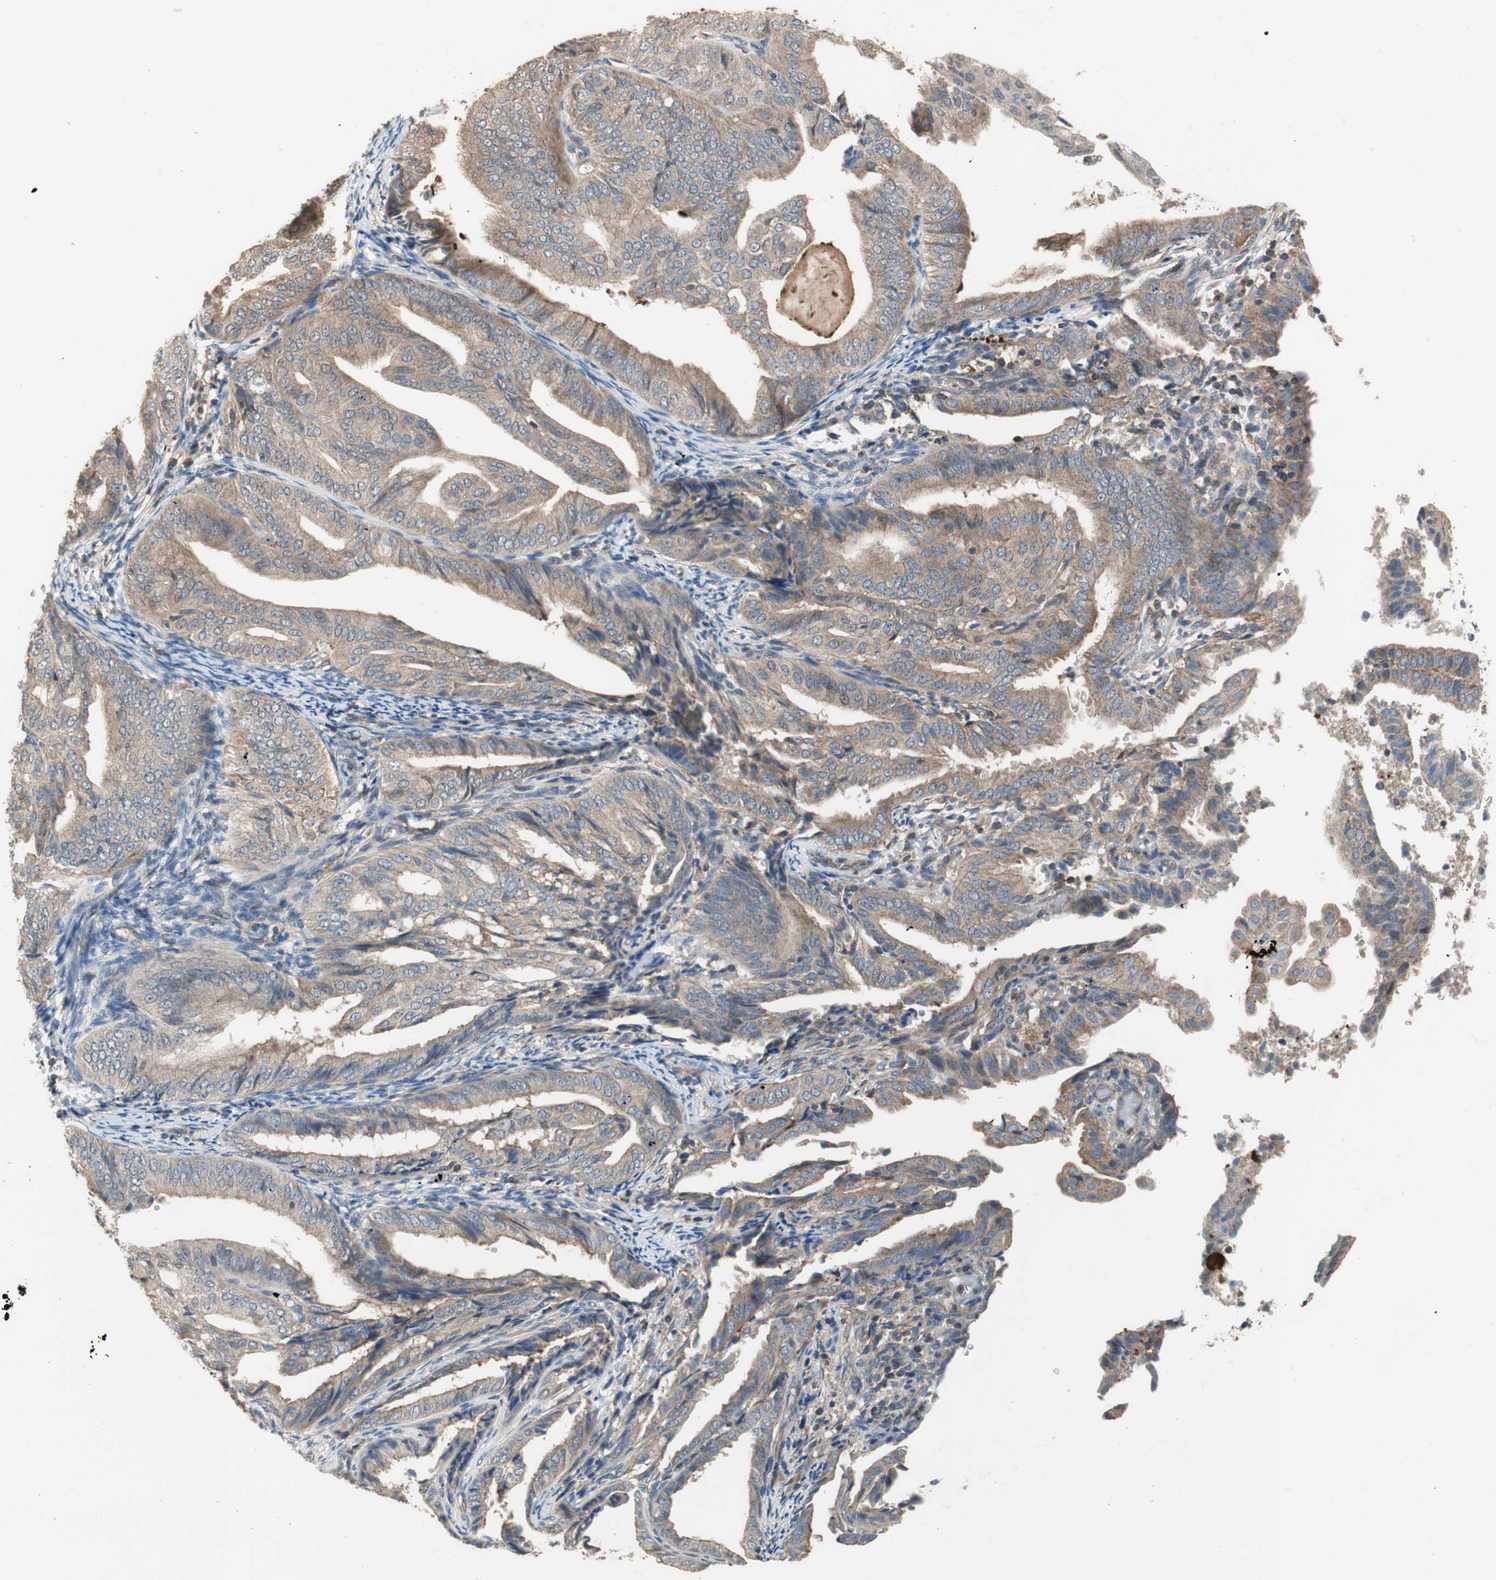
{"staining": {"intensity": "moderate", "quantity": ">75%", "location": "cytoplasmic/membranous"}, "tissue": "endometrial cancer", "cell_type": "Tumor cells", "image_type": "cancer", "snomed": [{"axis": "morphology", "description": "Adenocarcinoma, NOS"}, {"axis": "topography", "description": "Endometrium"}], "caption": "Immunohistochemical staining of human endometrial cancer (adenocarcinoma) exhibits medium levels of moderate cytoplasmic/membranous protein staining in about >75% of tumor cells.", "gene": "MAP4K2", "patient": {"sex": "female", "age": 58}}